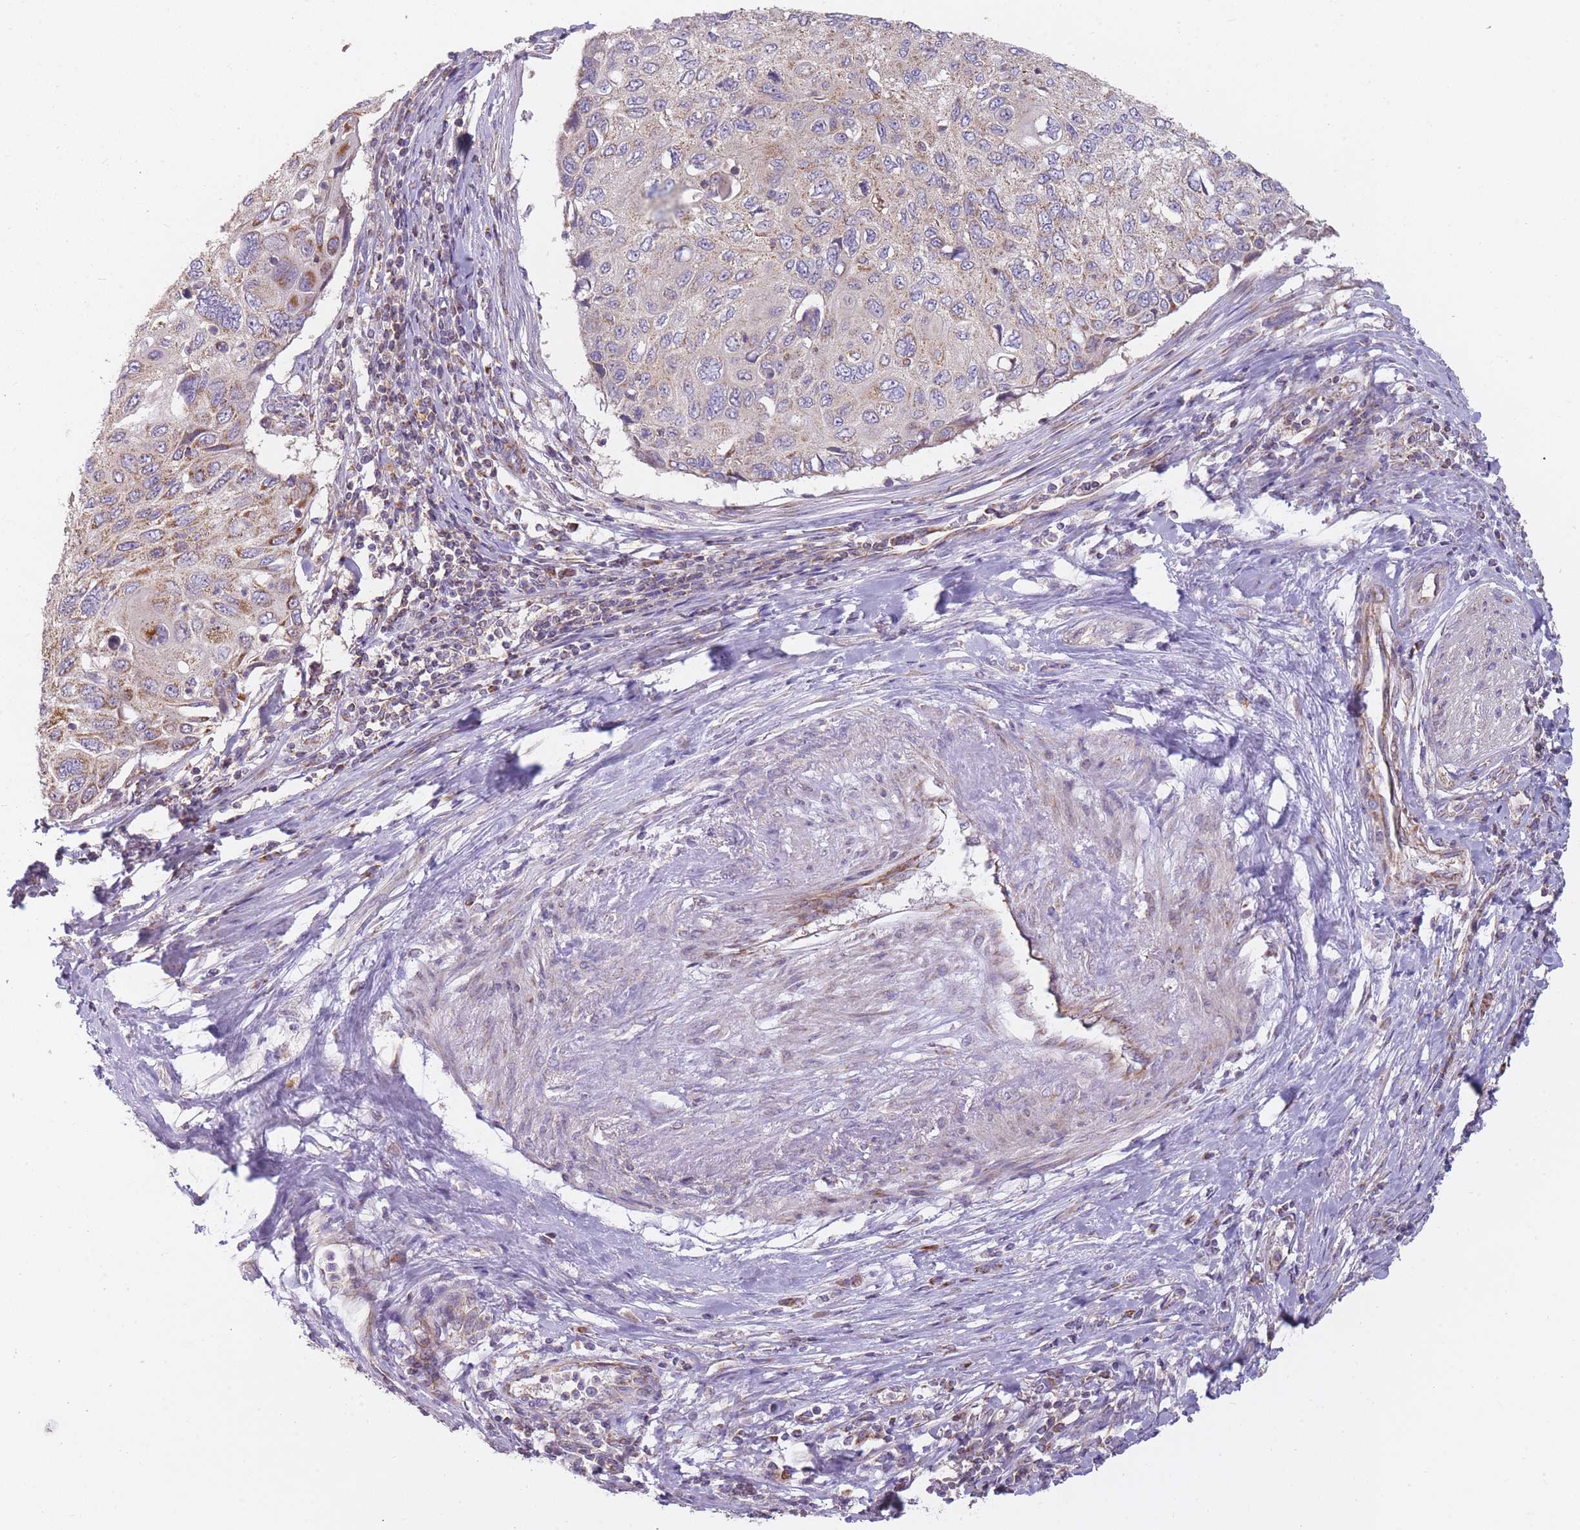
{"staining": {"intensity": "weak", "quantity": "25%-75%", "location": "cytoplasmic/membranous"}, "tissue": "cervical cancer", "cell_type": "Tumor cells", "image_type": "cancer", "snomed": [{"axis": "morphology", "description": "Squamous cell carcinoma, NOS"}, {"axis": "topography", "description": "Cervix"}], "caption": "Cervical cancer stained with DAB (3,3'-diaminobenzidine) immunohistochemistry (IHC) exhibits low levels of weak cytoplasmic/membranous positivity in approximately 25%-75% of tumor cells.", "gene": "NDUFA9", "patient": {"sex": "female", "age": 70}}